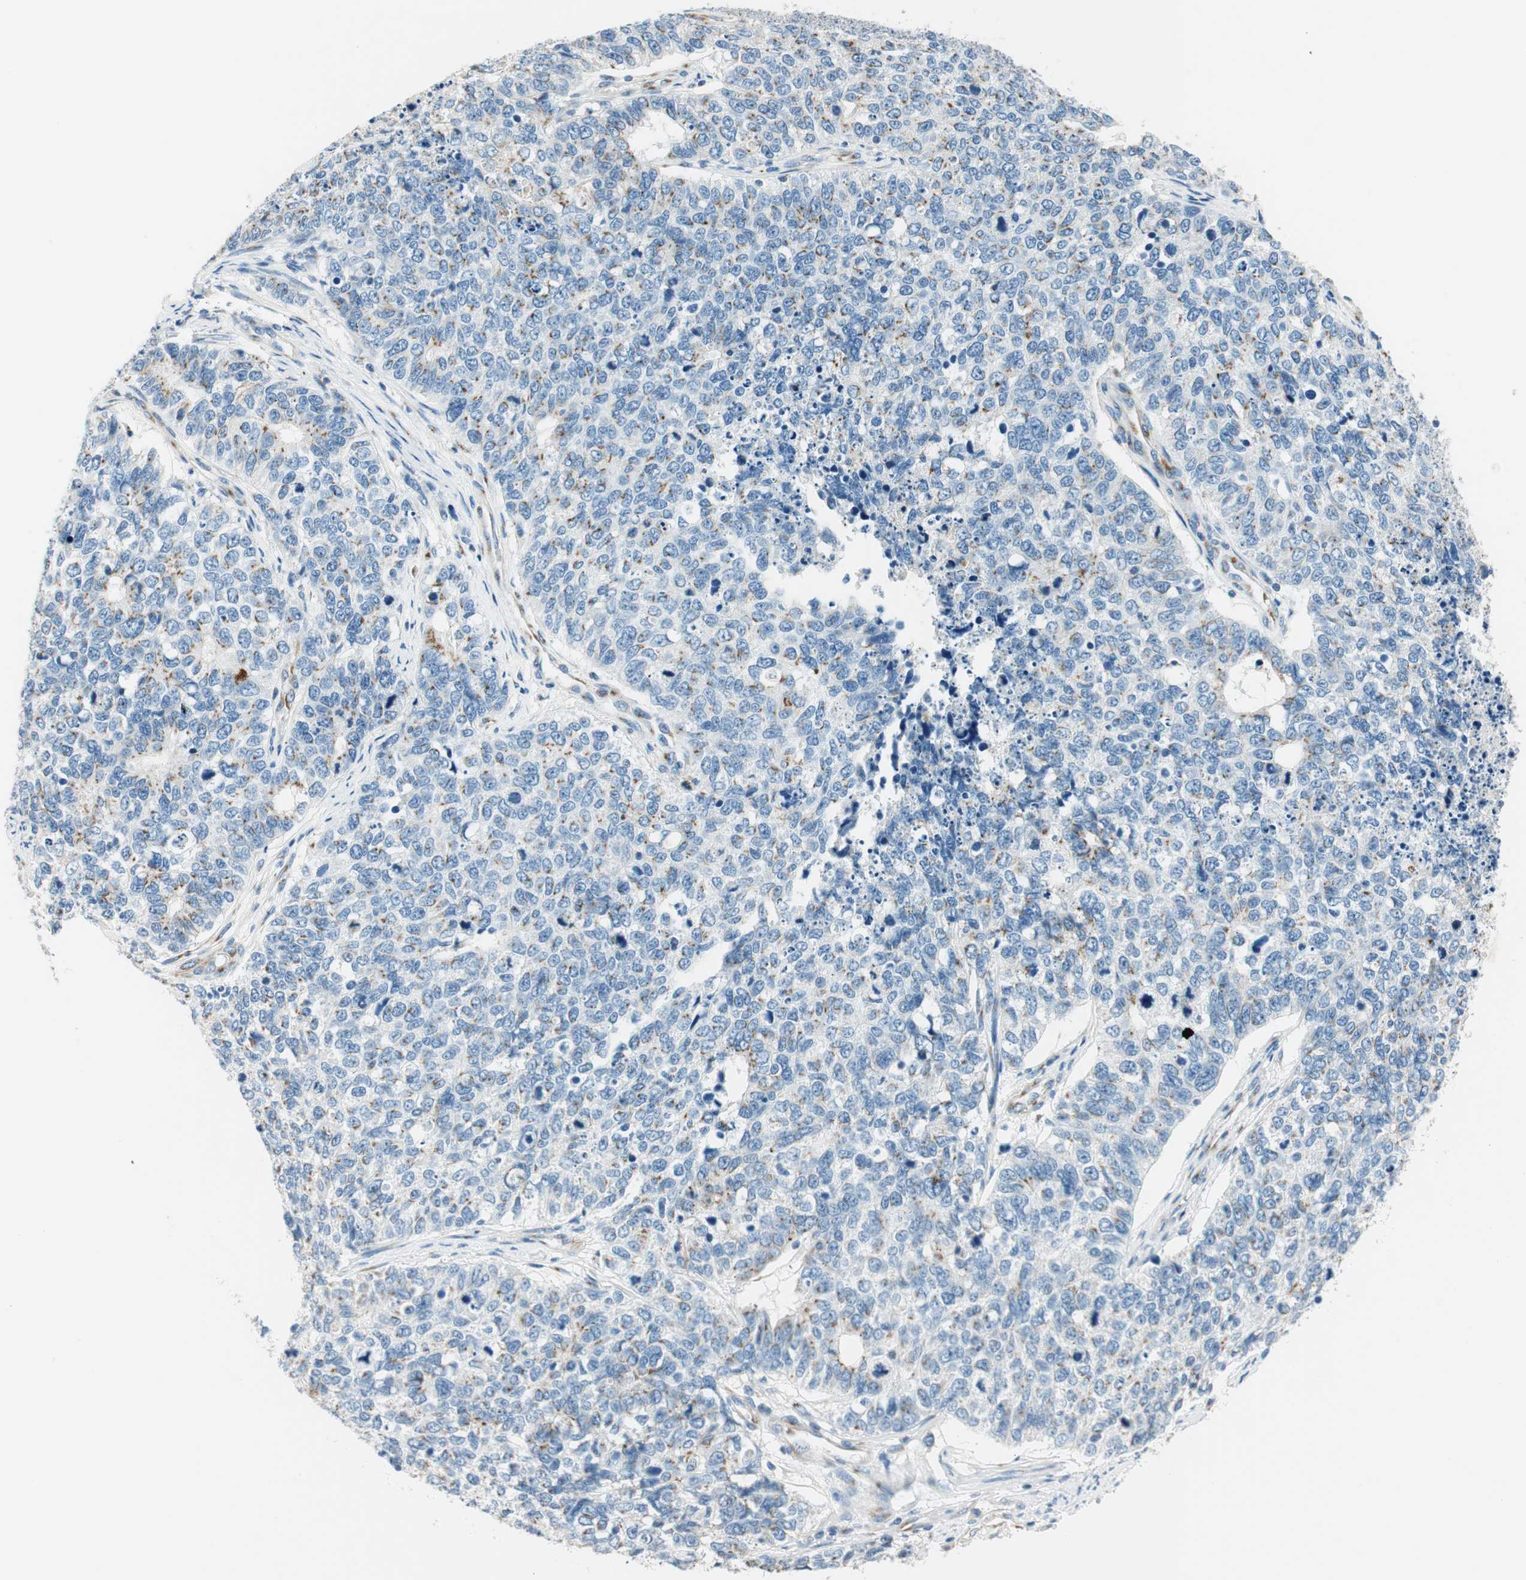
{"staining": {"intensity": "moderate", "quantity": "25%-75%", "location": "cytoplasmic/membranous"}, "tissue": "cervical cancer", "cell_type": "Tumor cells", "image_type": "cancer", "snomed": [{"axis": "morphology", "description": "Squamous cell carcinoma, NOS"}, {"axis": "topography", "description": "Cervix"}], "caption": "Immunohistochemistry (DAB) staining of human cervical squamous cell carcinoma shows moderate cytoplasmic/membranous protein positivity in approximately 25%-75% of tumor cells.", "gene": "TMF1", "patient": {"sex": "female", "age": 63}}